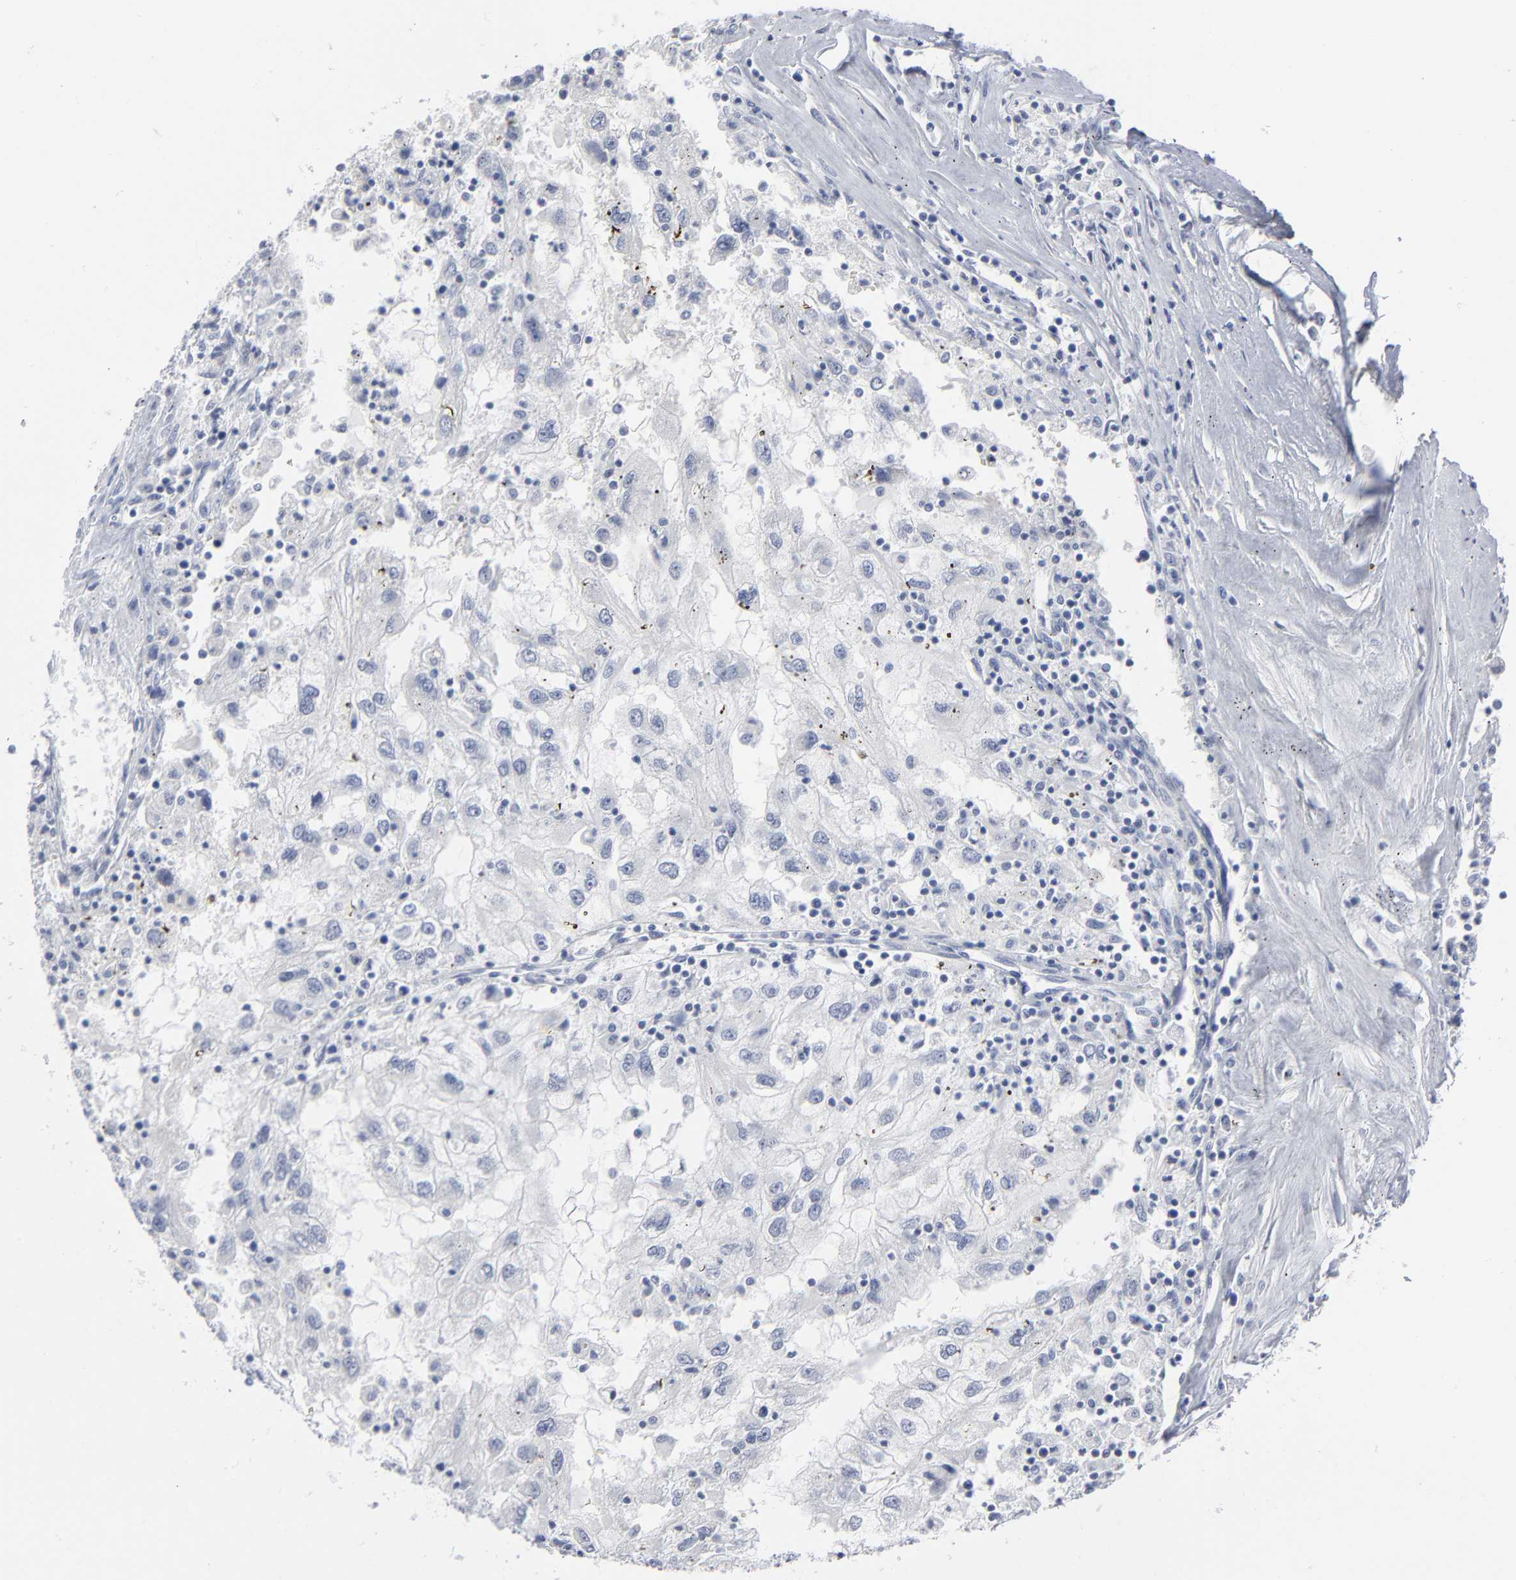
{"staining": {"intensity": "negative", "quantity": "none", "location": "none"}, "tissue": "renal cancer", "cell_type": "Tumor cells", "image_type": "cancer", "snomed": [{"axis": "morphology", "description": "Normal tissue, NOS"}, {"axis": "morphology", "description": "Adenocarcinoma, NOS"}, {"axis": "topography", "description": "Kidney"}], "caption": "Tumor cells are negative for protein expression in human renal adenocarcinoma.", "gene": "PAGE1", "patient": {"sex": "male", "age": 71}}